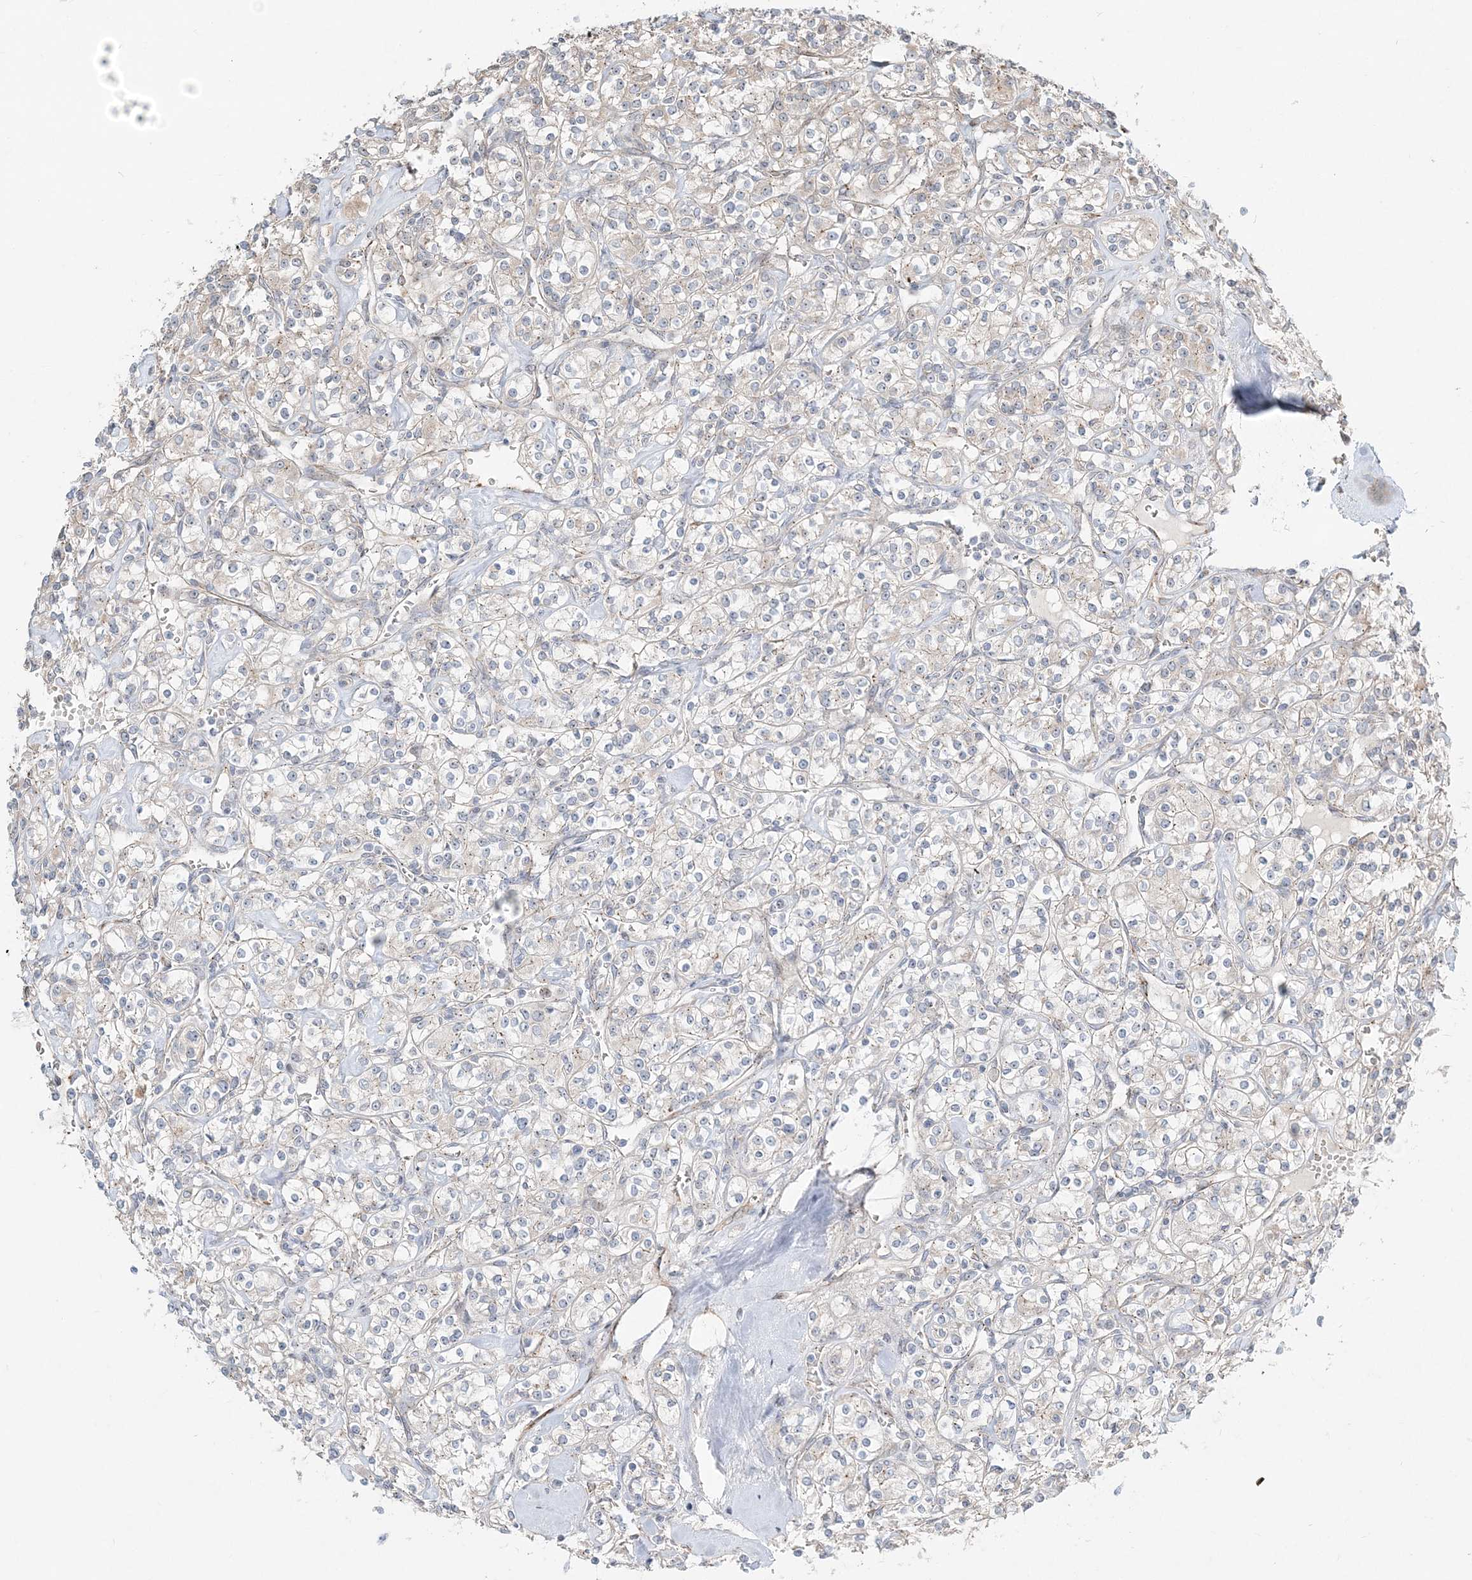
{"staining": {"intensity": "negative", "quantity": "none", "location": "none"}, "tissue": "renal cancer", "cell_type": "Tumor cells", "image_type": "cancer", "snomed": [{"axis": "morphology", "description": "Adenocarcinoma, NOS"}, {"axis": "topography", "description": "Kidney"}], "caption": "High magnification brightfield microscopy of renal cancer (adenocarcinoma) stained with DAB (brown) and counterstained with hematoxylin (blue): tumor cells show no significant expression.", "gene": "CXXC5", "patient": {"sex": "male", "age": 77}}